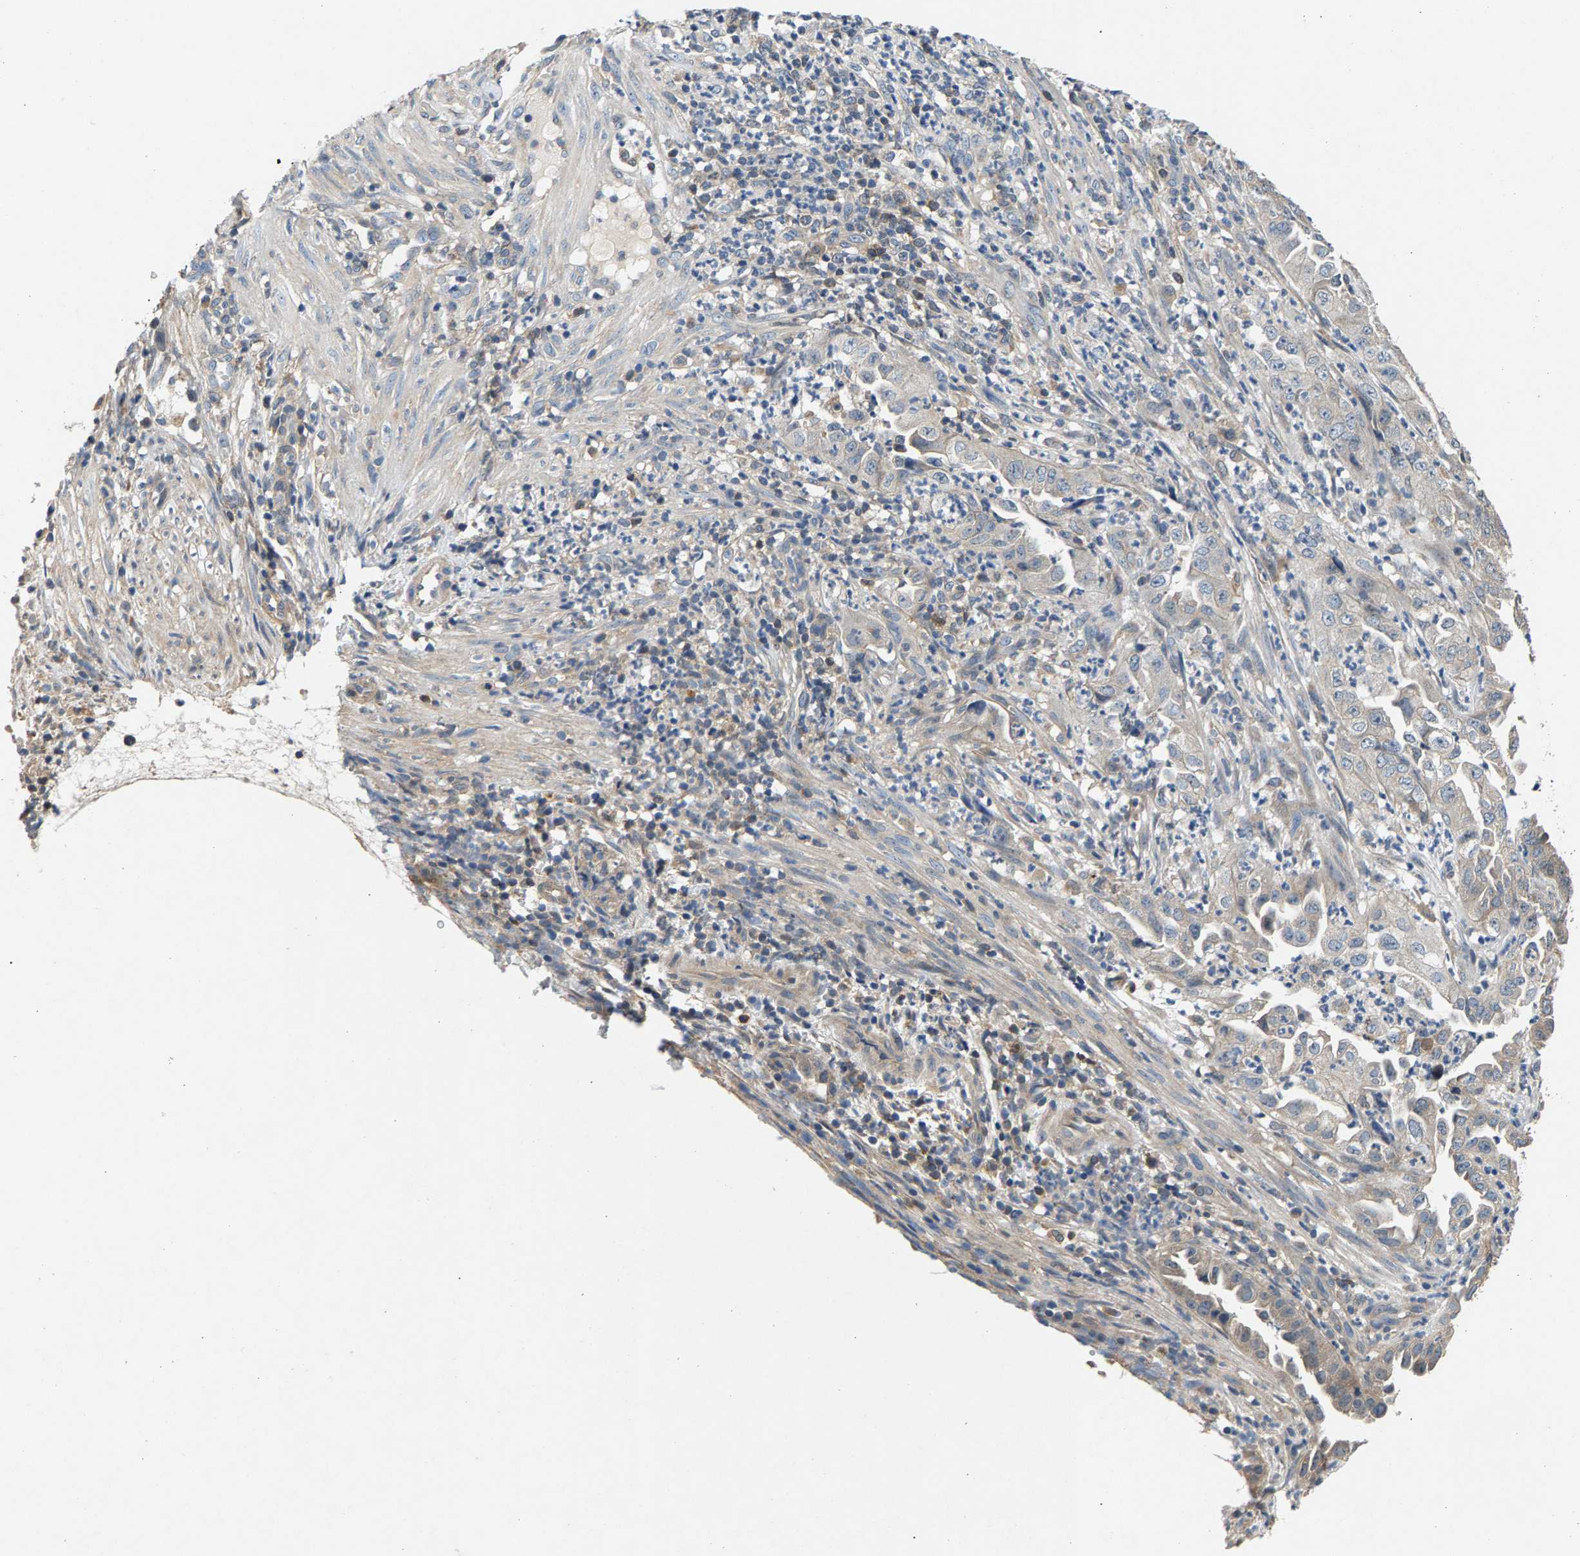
{"staining": {"intensity": "weak", "quantity": "25%-75%", "location": "cytoplasmic/membranous"}, "tissue": "endometrial cancer", "cell_type": "Tumor cells", "image_type": "cancer", "snomed": [{"axis": "morphology", "description": "Adenocarcinoma, NOS"}, {"axis": "topography", "description": "Endometrium"}], "caption": "Immunohistochemistry (IHC) photomicrograph of human endometrial cancer (adenocarcinoma) stained for a protein (brown), which demonstrates low levels of weak cytoplasmic/membranous positivity in about 25%-75% of tumor cells.", "gene": "NT5C", "patient": {"sex": "female", "age": 51}}